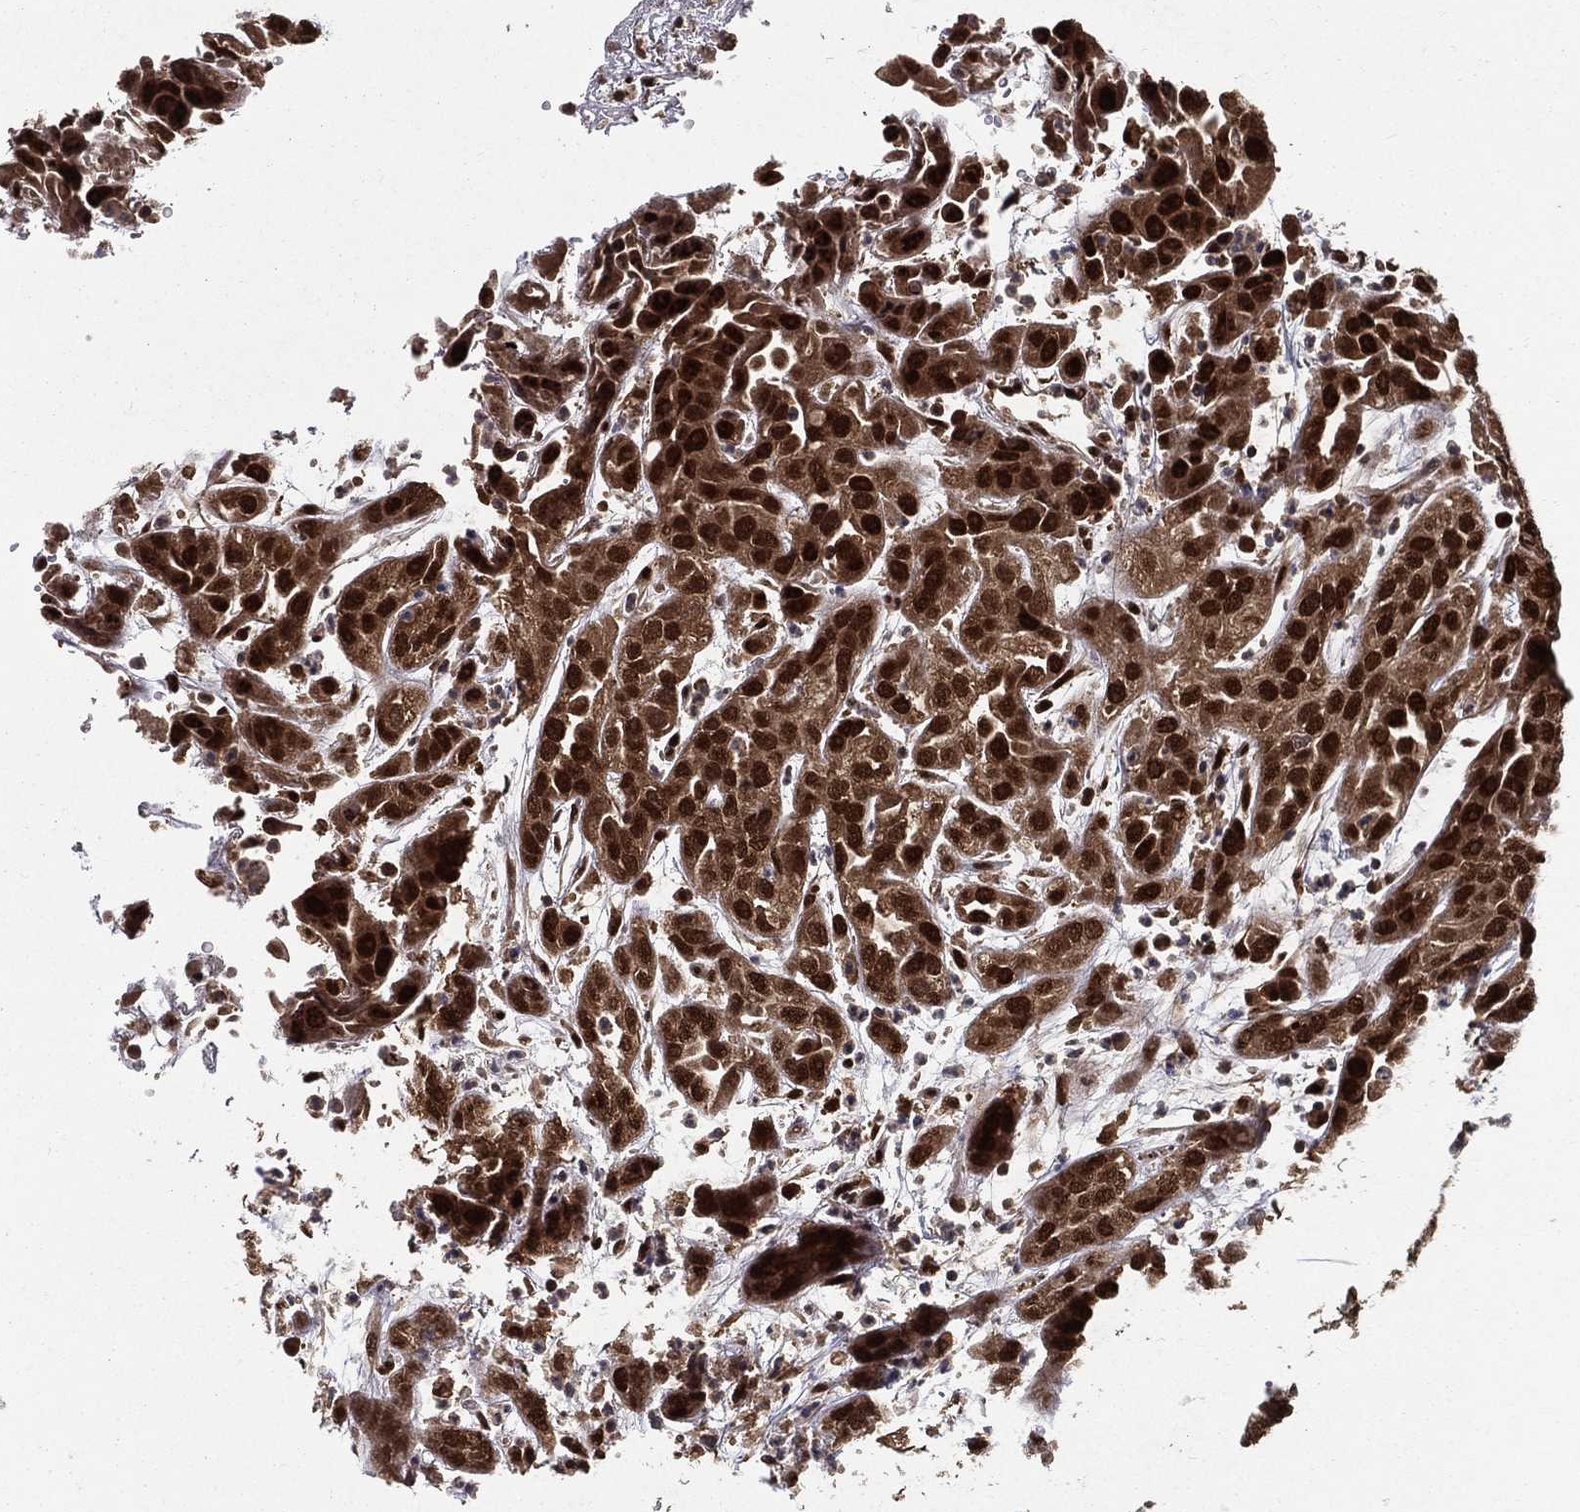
{"staining": {"intensity": "strong", "quantity": ">75%", "location": "cytoplasmic/membranous,nuclear"}, "tissue": "urothelial cancer", "cell_type": "Tumor cells", "image_type": "cancer", "snomed": [{"axis": "morphology", "description": "Urothelial carcinoma, High grade"}, {"axis": "topography", "description": "Urinary bladder"}], "caption": "This micrograph exhibits immunohistochemistry (IHC) staining of human urothelial carcinoma (high-grade), with high strong cytoplasmic/membranous and nuclear expression in approximately >75% of tumor cells.", "gene": "CARM1", "patient": {"sex": "female", "age": 41}}